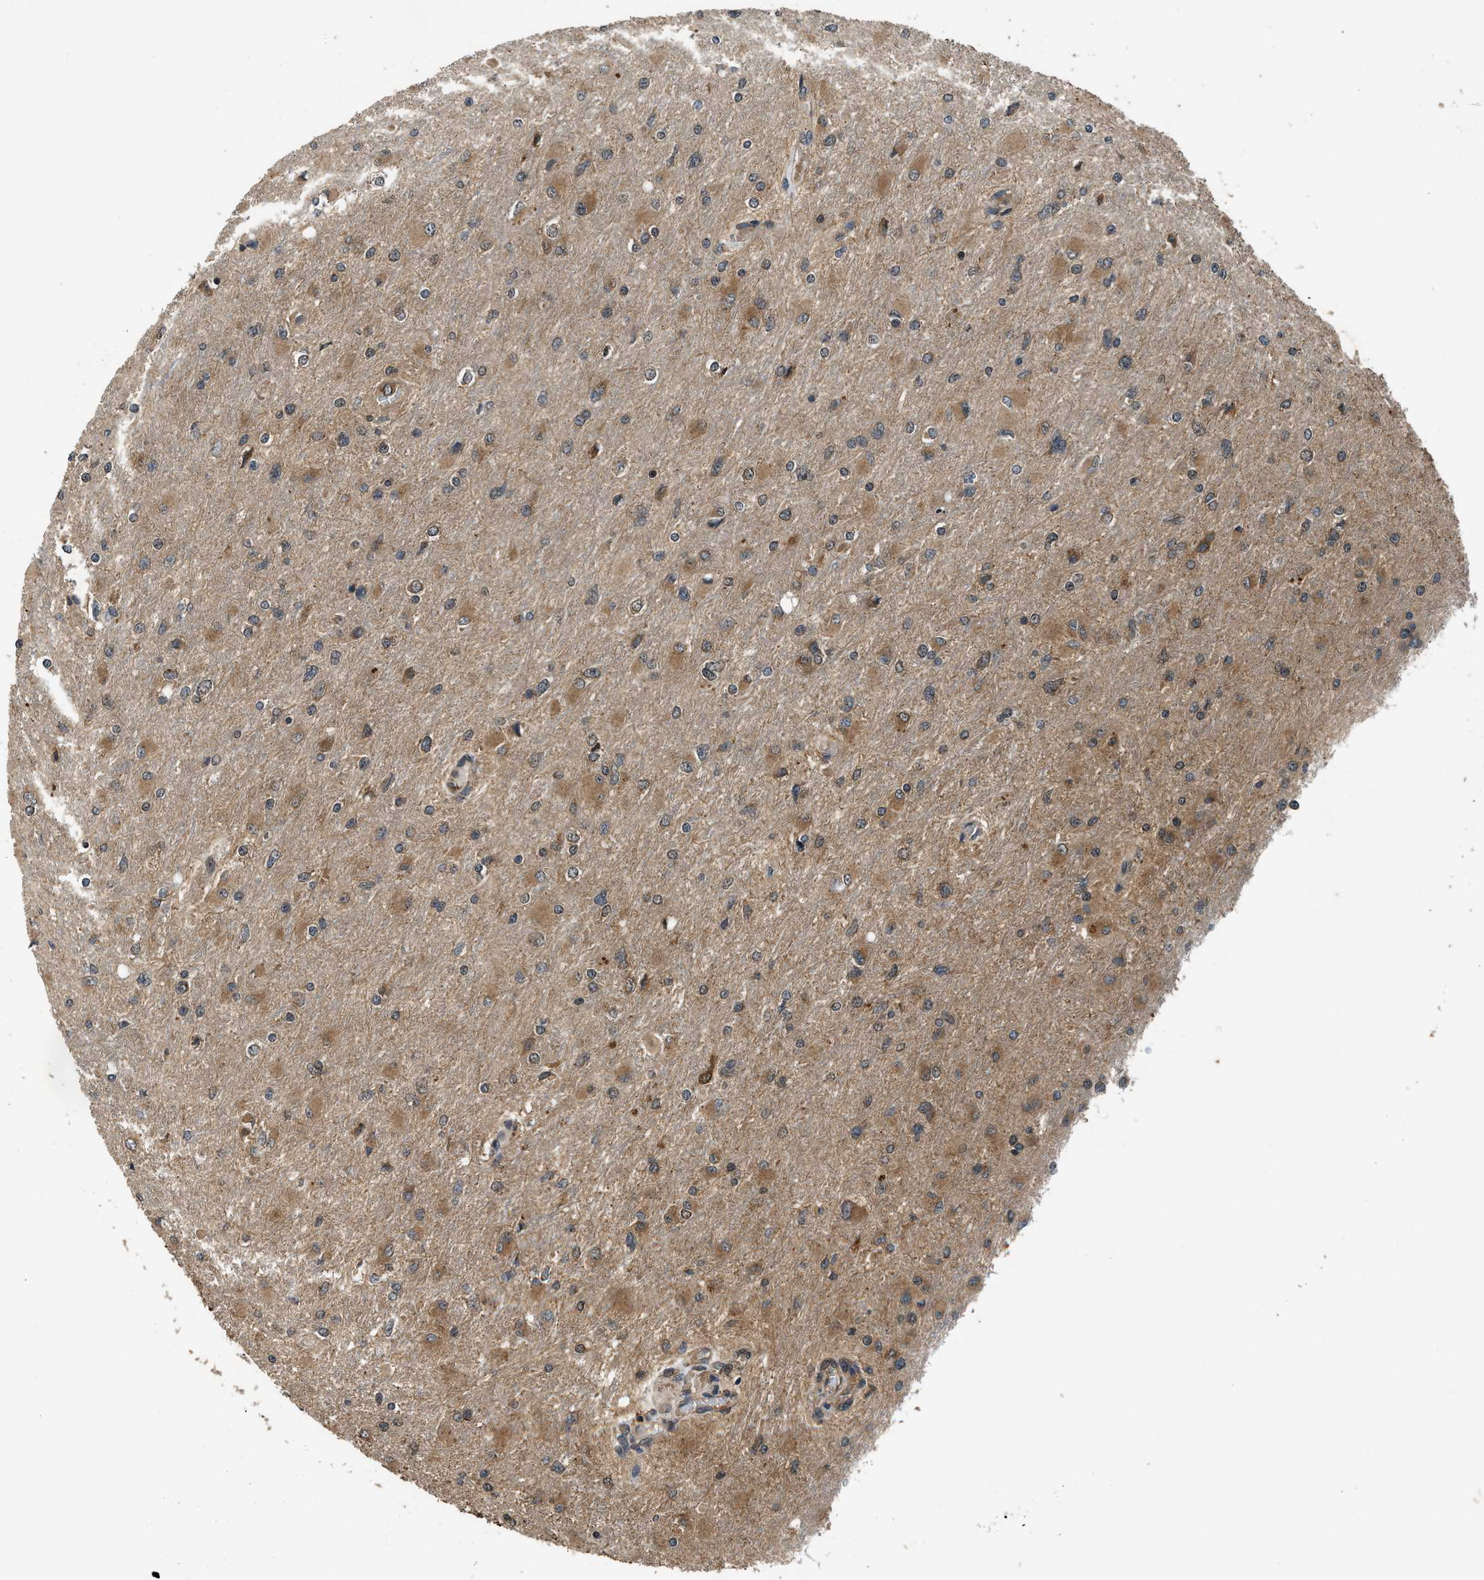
{"staining": {"intensity": "moderate", "quantity": ">75%", "location": "cytoplasmic/membranous"}, "tissue": "glioma", "cell_type": "Tumor cells", "image_type": "cancer", "snomed": [{"axis": "morphology", "description": "Glioma, malignant, High grade"}, {"axis": "topography", "description": "Cerebral cortex"}], "caption": "This micrograph displays immunohistochemistry staining of human glioma, with medium moderate cytoplasmic/membranous expression in approximately >75% of tumor cells.", "gene": "RPS6KB1", "patient": {"sex": "female", "age": 36}}